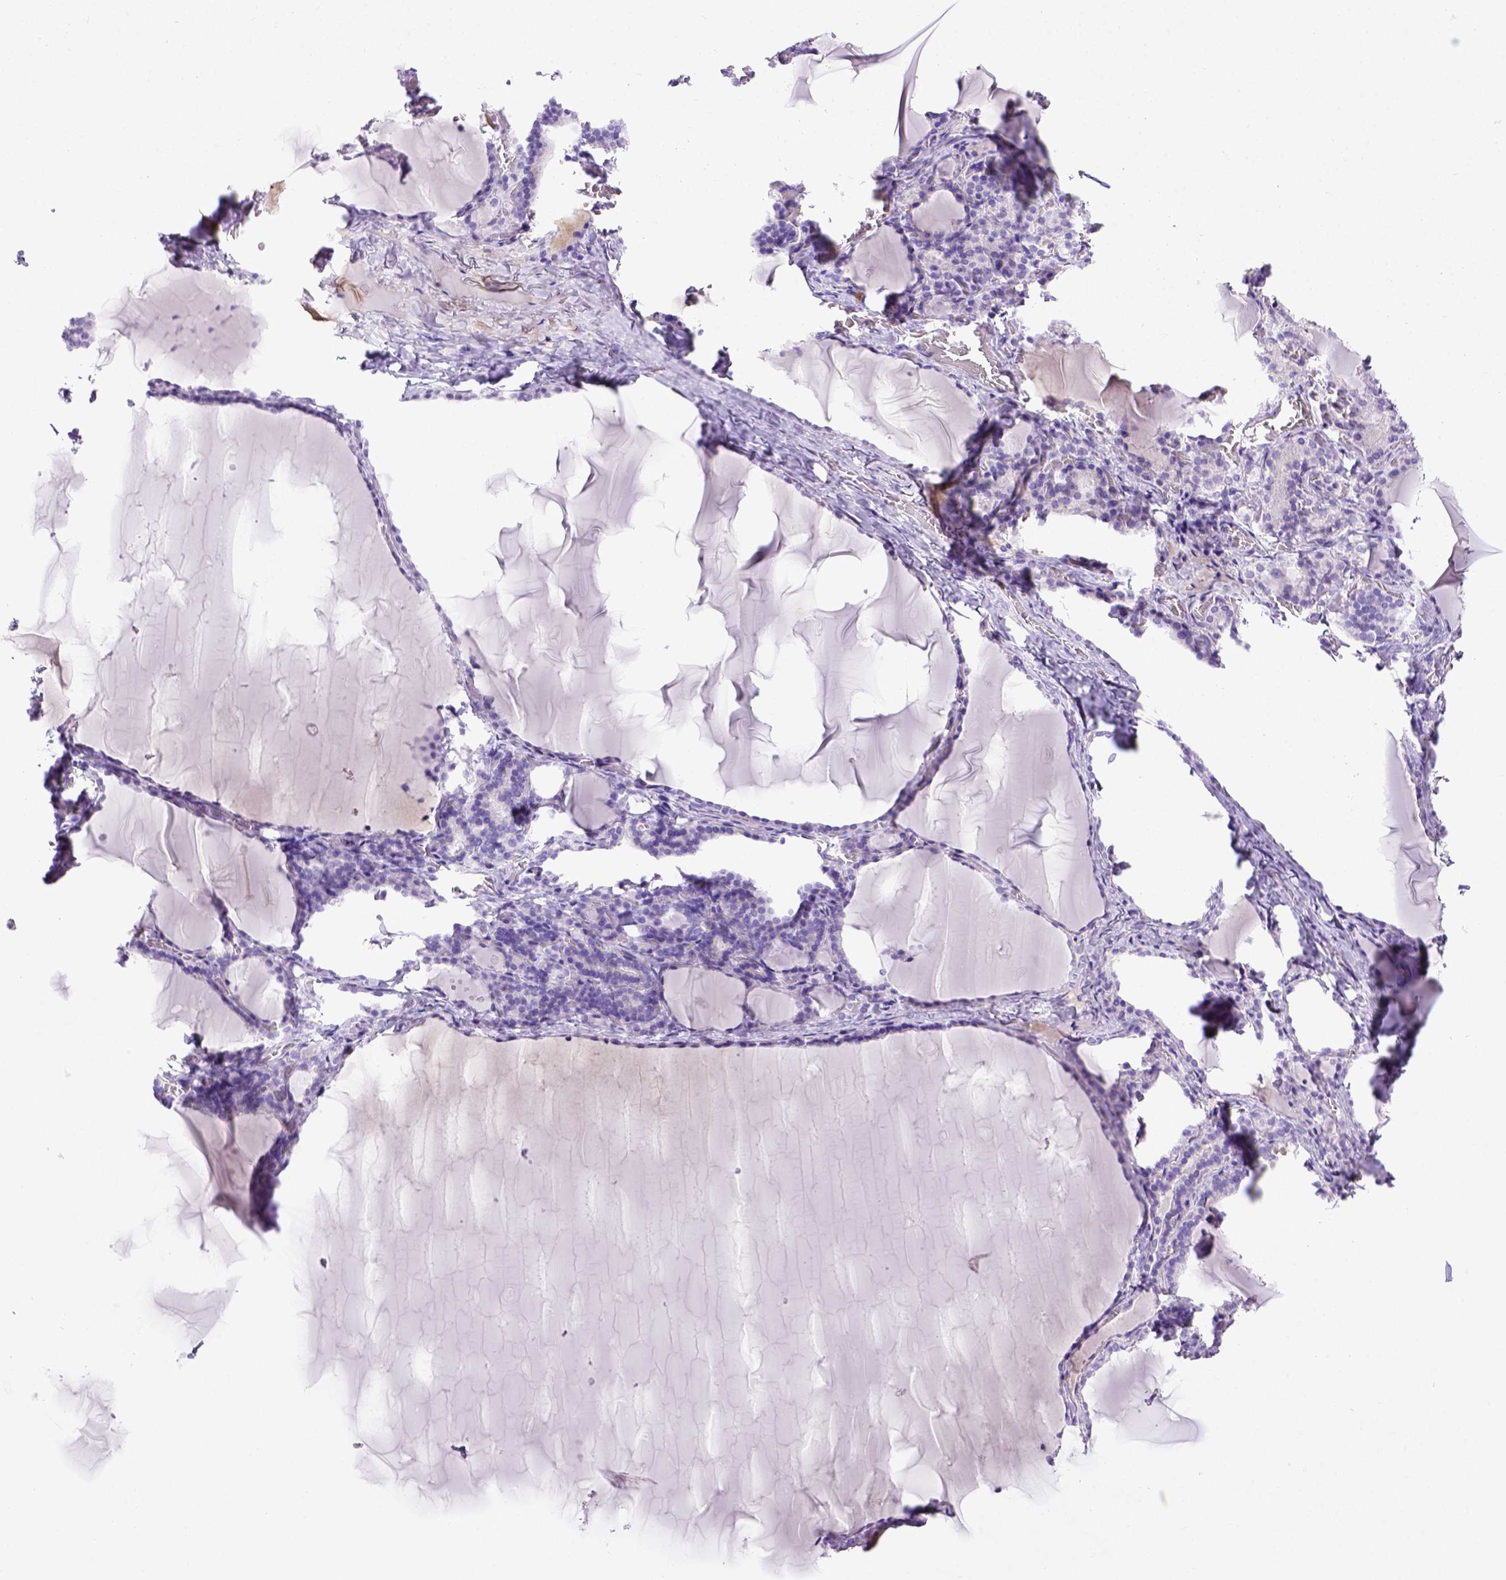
{"staining": {"intensity": "negative", "quantity": "none", "location": "none"}, "tissue": "thyroid gland", "cell_type": "Glandular cells", "image_type": "normal", "snomed": [{"axis": "morphology", "description": "Normal tissue, NOS"}, {"axis": "morphology", "description": "Hyperplasia, NOS"}, {"axis": "topography", "description": "Thyroid gland"}], "caption": "IHC micrograph of normal thyroid gland stained for a protein (brown), which reveals no expression in glandular cells.", "gene": "ITIH4", "patient": {"sex": "female", "age": 27}}